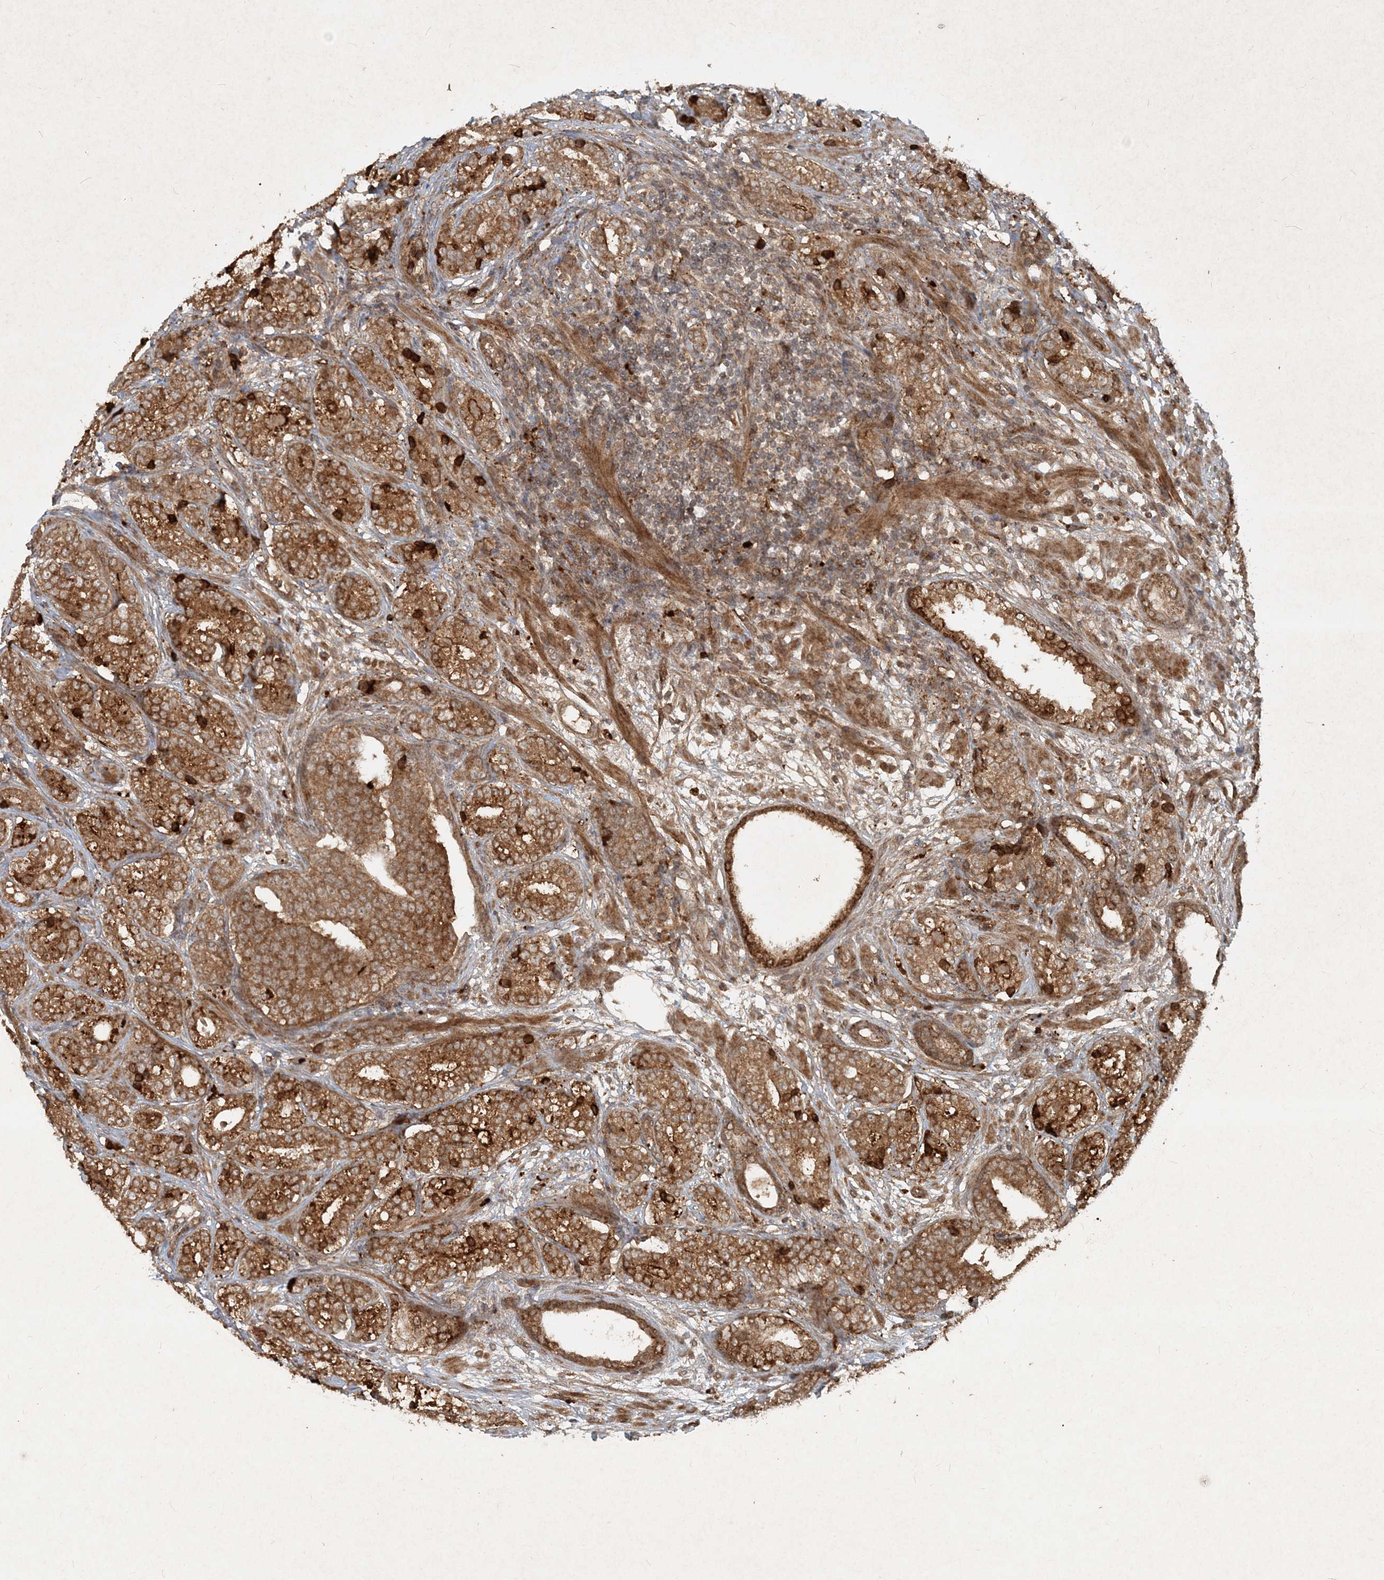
{"staining": {"intensity": "strong", "quantity": ">75%", "location": "cytoplasmic/membranous"}, "tissue": "prostate cancer", "cell_type": "Tumor cells", "image_type": "cancer", "snomed": [{"axis": "morphology", "description": "Adenocarcinoma, High grade"}, {"axis": "topography", "description": "Prostate"}], "caption": "This is a micrograph of immunohistochemistry staining of high-grade adenocarcinoma (prostate), which shows strong positivity in the cytoplasmic/membranous of tumor cells.", "gene": "NARS1", "patient": {"sex": "male", "age": 61}}